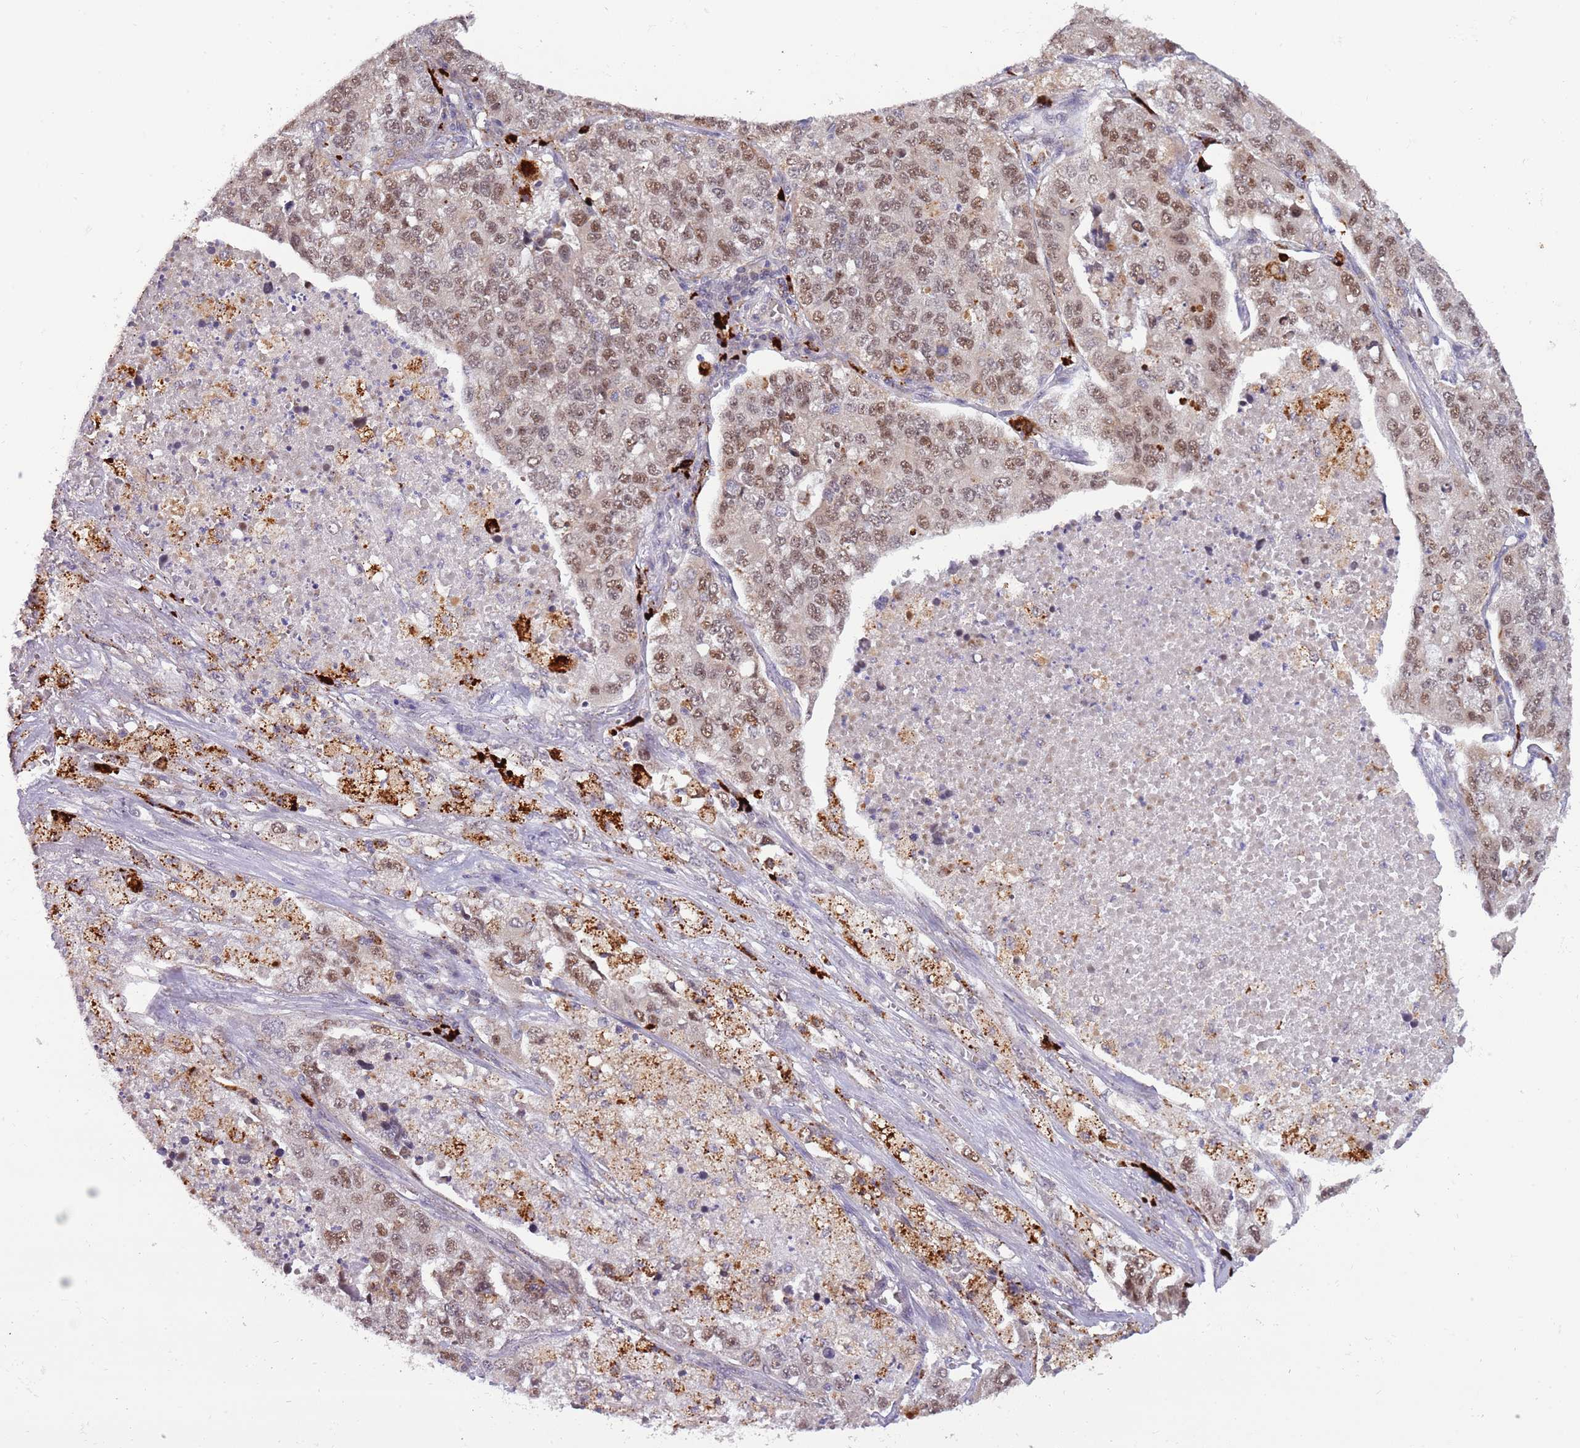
{"staining": {"intensity": "moderate", "quantity": ">75%", "location": "nuclear"}, "tissue": "lung cancer", "cell_type": "Tumor cells", "image_type": "cancer", "snomed": [{"axis": "morphology", "description": "Adenocarcinoma, NOS"}, {"axis": "topography", "description": "Lung"}], "caption": "Tumor cells display medium levels of moderate nuclear expression in about >75% of cells in human adenocarcinoma (lung).", "gene": "TRIM27", "patient": {"sex": "male", "age": 49}}